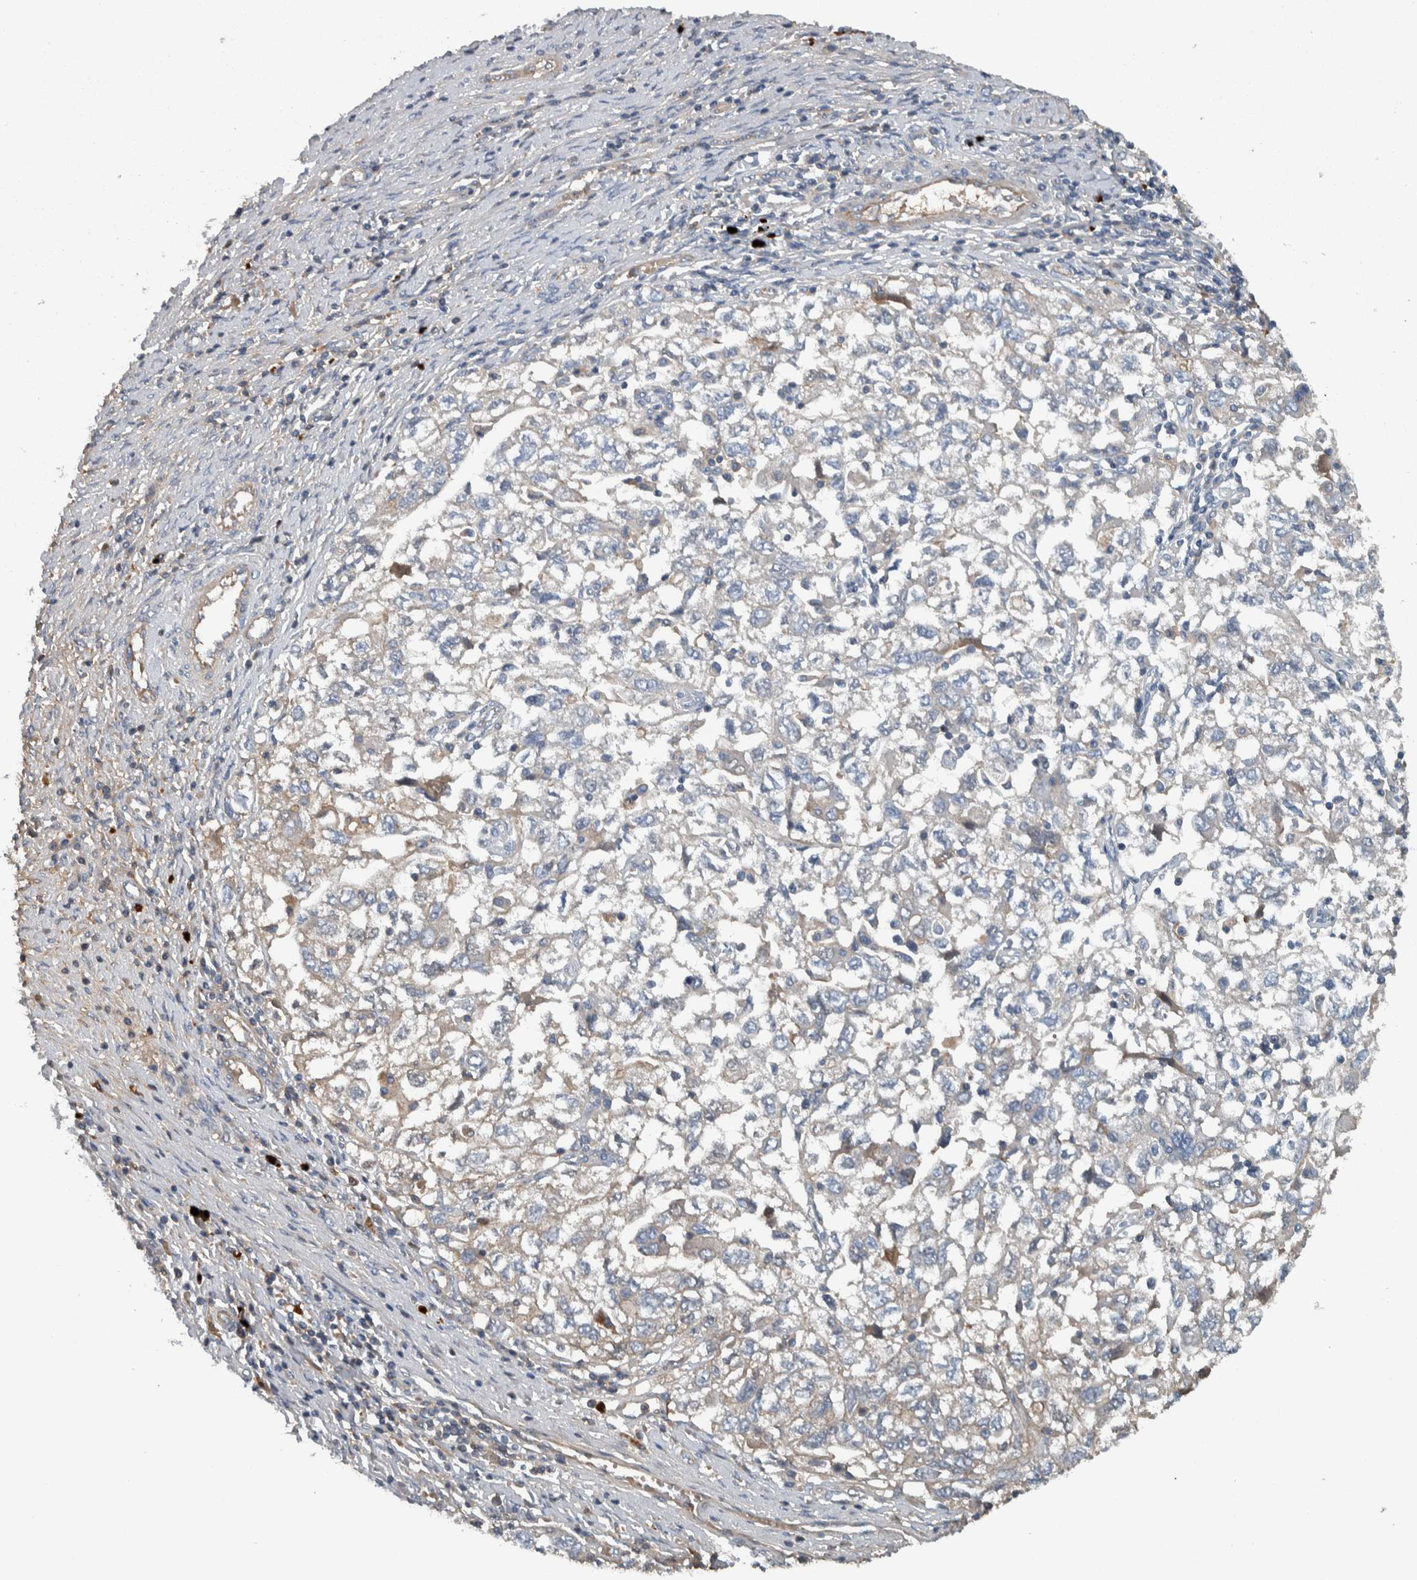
{"staining": {"intensity": "weak", "quantity": "<25%", "location": "cytoplasmic/membranous"}, "tissue": "ovarian cancer", "cell_type": "Tumor cells", "image_type": "cancer", "snomed": [{"axis": "morphology", "description": "Carcinoma, NOS"}, {"axis": "morphology", "description": "Cystadenocarcinoma, serous, NOS"}, {"axis": "topography", "description": "Ovary"}], "caption": "The micrograph reveals no staining of tumor cells in ovarian cancer. (DAB immunohistochemistry, high magnification).", "gene": "SERPINC1", "patient": {"sex": "female", "age": 69}}